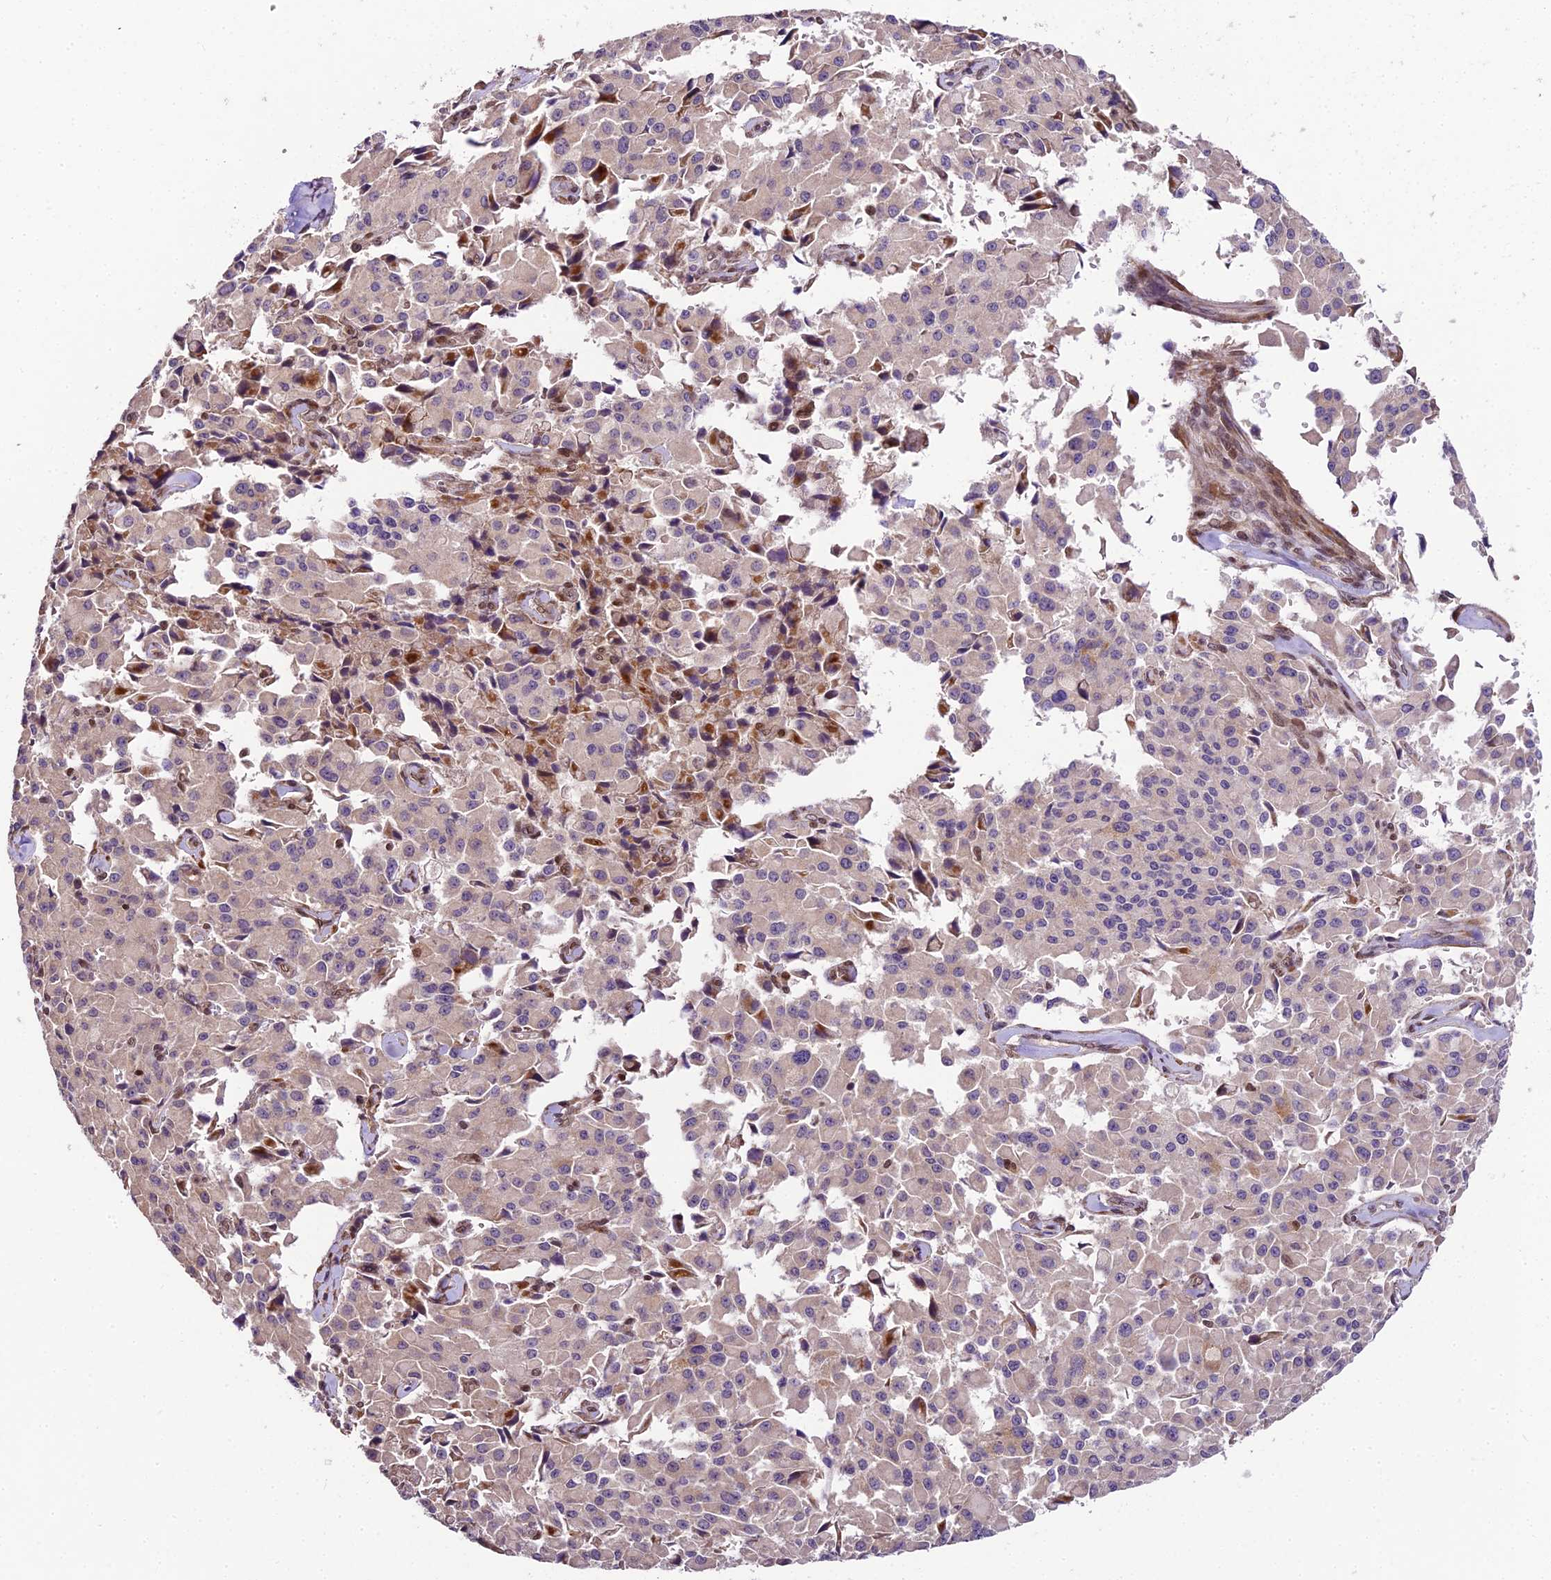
{"staining": {"intensity": "negative", "quantity": "none", "location": "none"}, "tissue": "pancreatic cancer", "cell_type": "Tumor cells", "image_type": "cancer", "snomed": [{"axis": "morphology", "description": "Adenocarcinoma, NOS"}, {"axis": "topography", "description": "Pancreas"}], "caption": "An IHC histopathology image of pancreatic cancer (adenocarcinoma) is shown. There is no staining in tumor cells of pancreatic cancer (adenocarcinoma).", "gene": "TRIM22", "patient": {"sex": "male", "age": 65}}